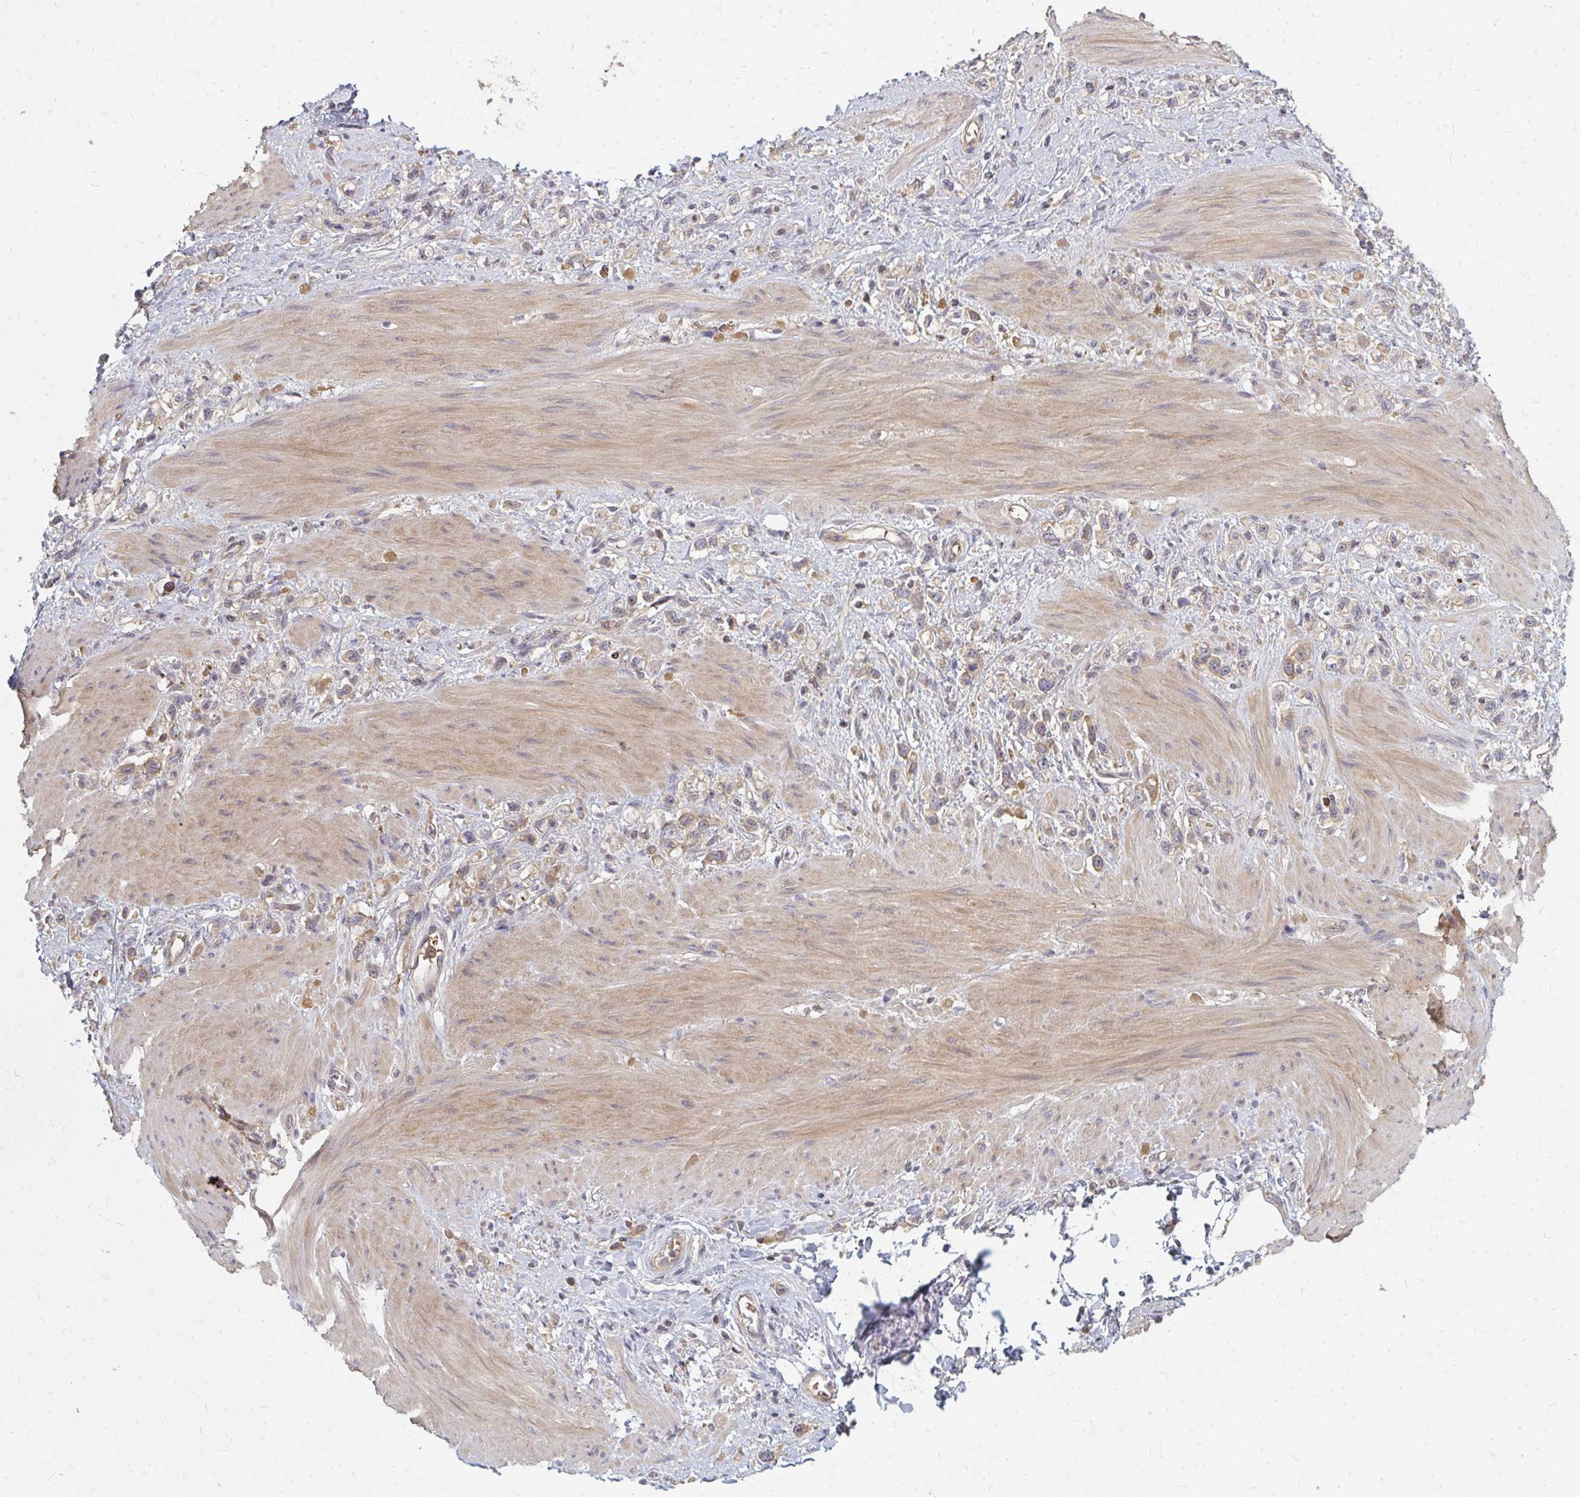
{"staining": {"intensity": "moderate", "quantity": "25%-75%", "location": "cytoplasmic/membranous"}, "tissue": "stomach cancer", "cell_type": "Tumor cells", "image_type": "cancer", "snomed": [{"axis": "morphology", "description": "Adenocarcinoma, NOS"}, {"axis": "topography", "description": "Stomach"}], "caption": "The micrograph shows staining of stomach cancer, revealing moderate cytoplasmic/membranous protein expression (brown color) within tumor cells.", "gene": "ZNF285", "patient": {"sex": "female", "age": 65}}